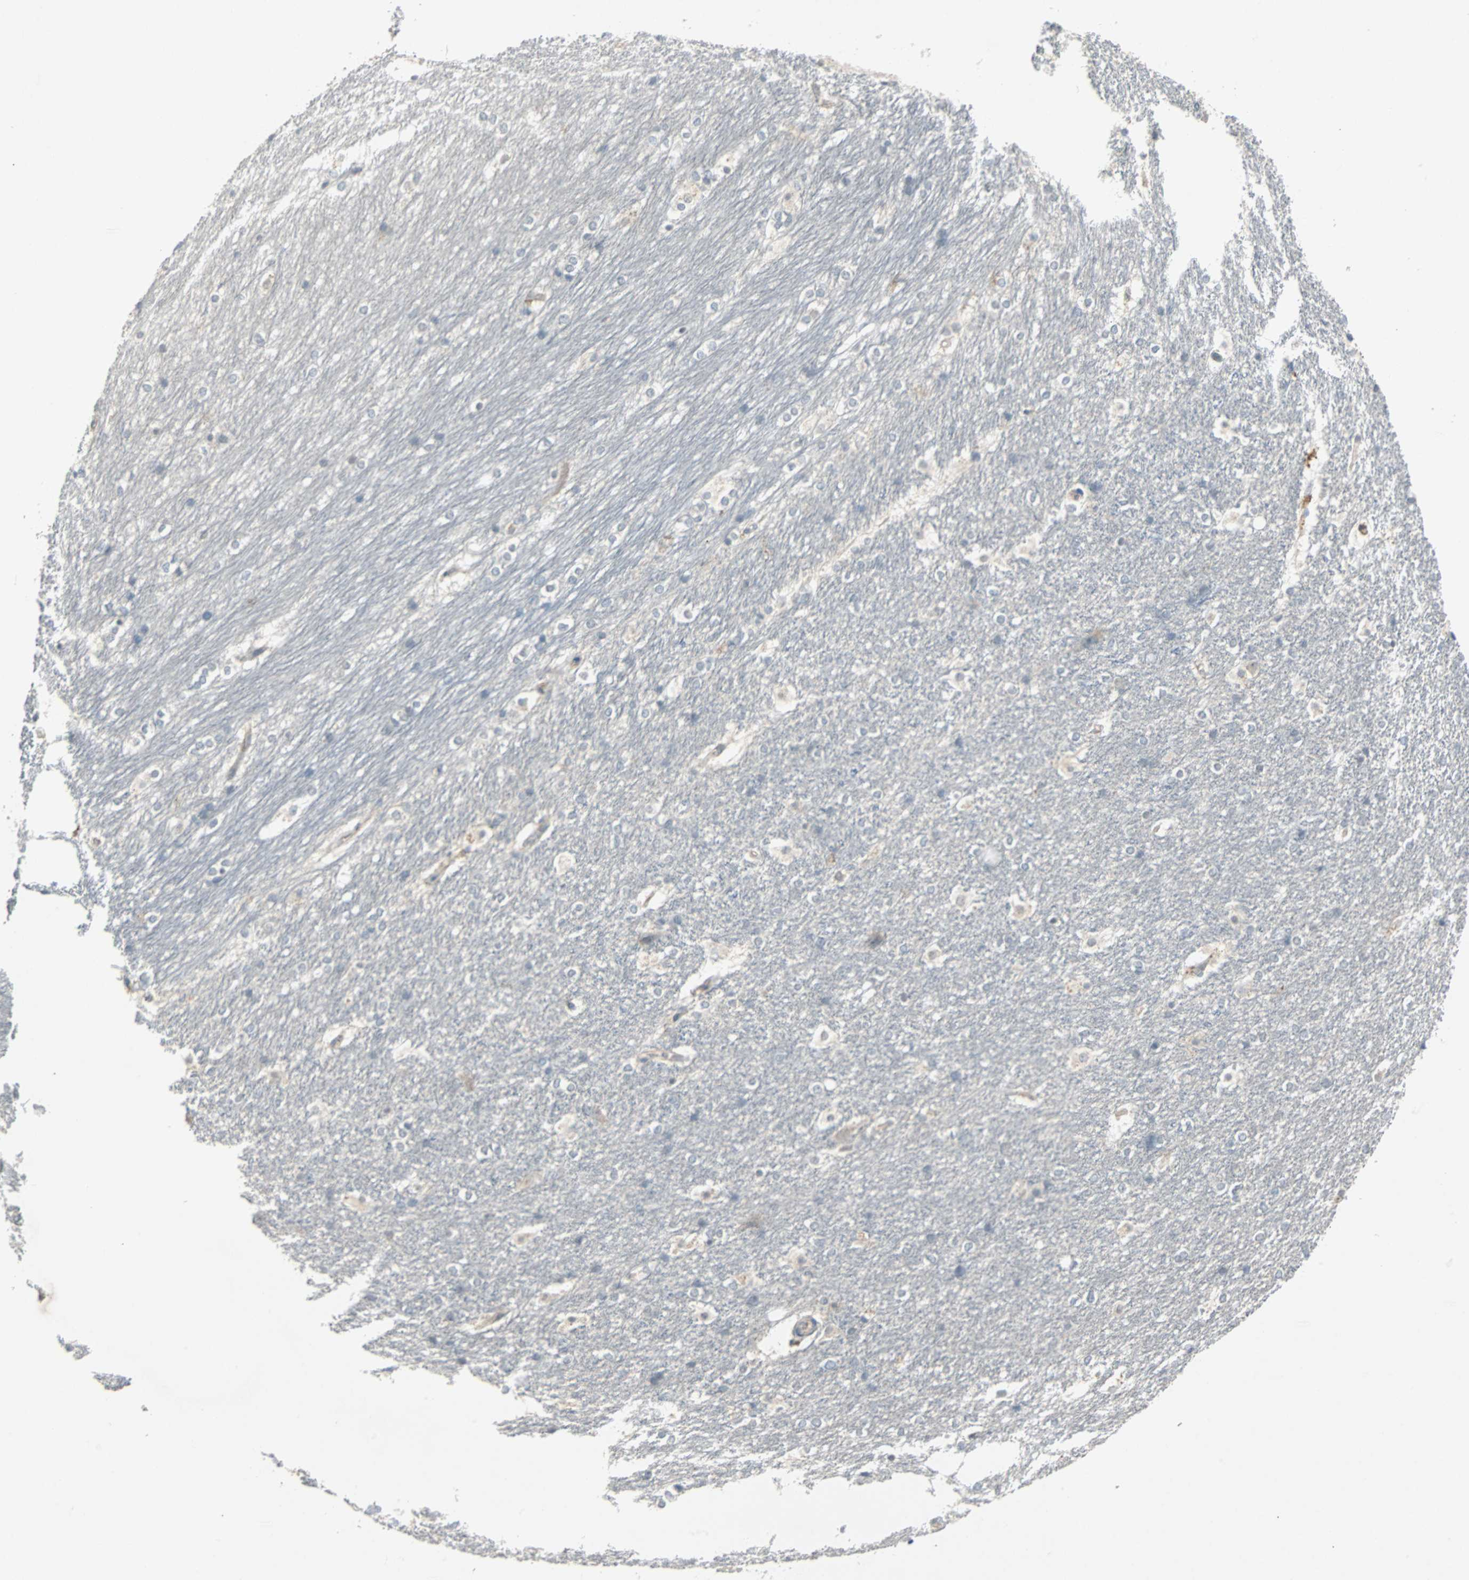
{"staining": {"intensity": "negative", "quantity": "none", "location": "none"}, "tissue": "hippocampus", "cell_type": "Glial cells", "image_type": "normal", "snomed": [{"axis": "morphology", "description": "Normal tissue, NOS"}, {"axis": "topography", "description": "Hippocampus"}], "caption": "Immunohistochemical staining of unremarkable human hippocampus demonstrates no significant expression in glial cells. (DAB (3,3'-diaminobenzidine) immunohistochemistry visualized using brightfield microscopy, high magnification).", "gene": "CMC2", "patient": {"sex": "female", "age": 19}}